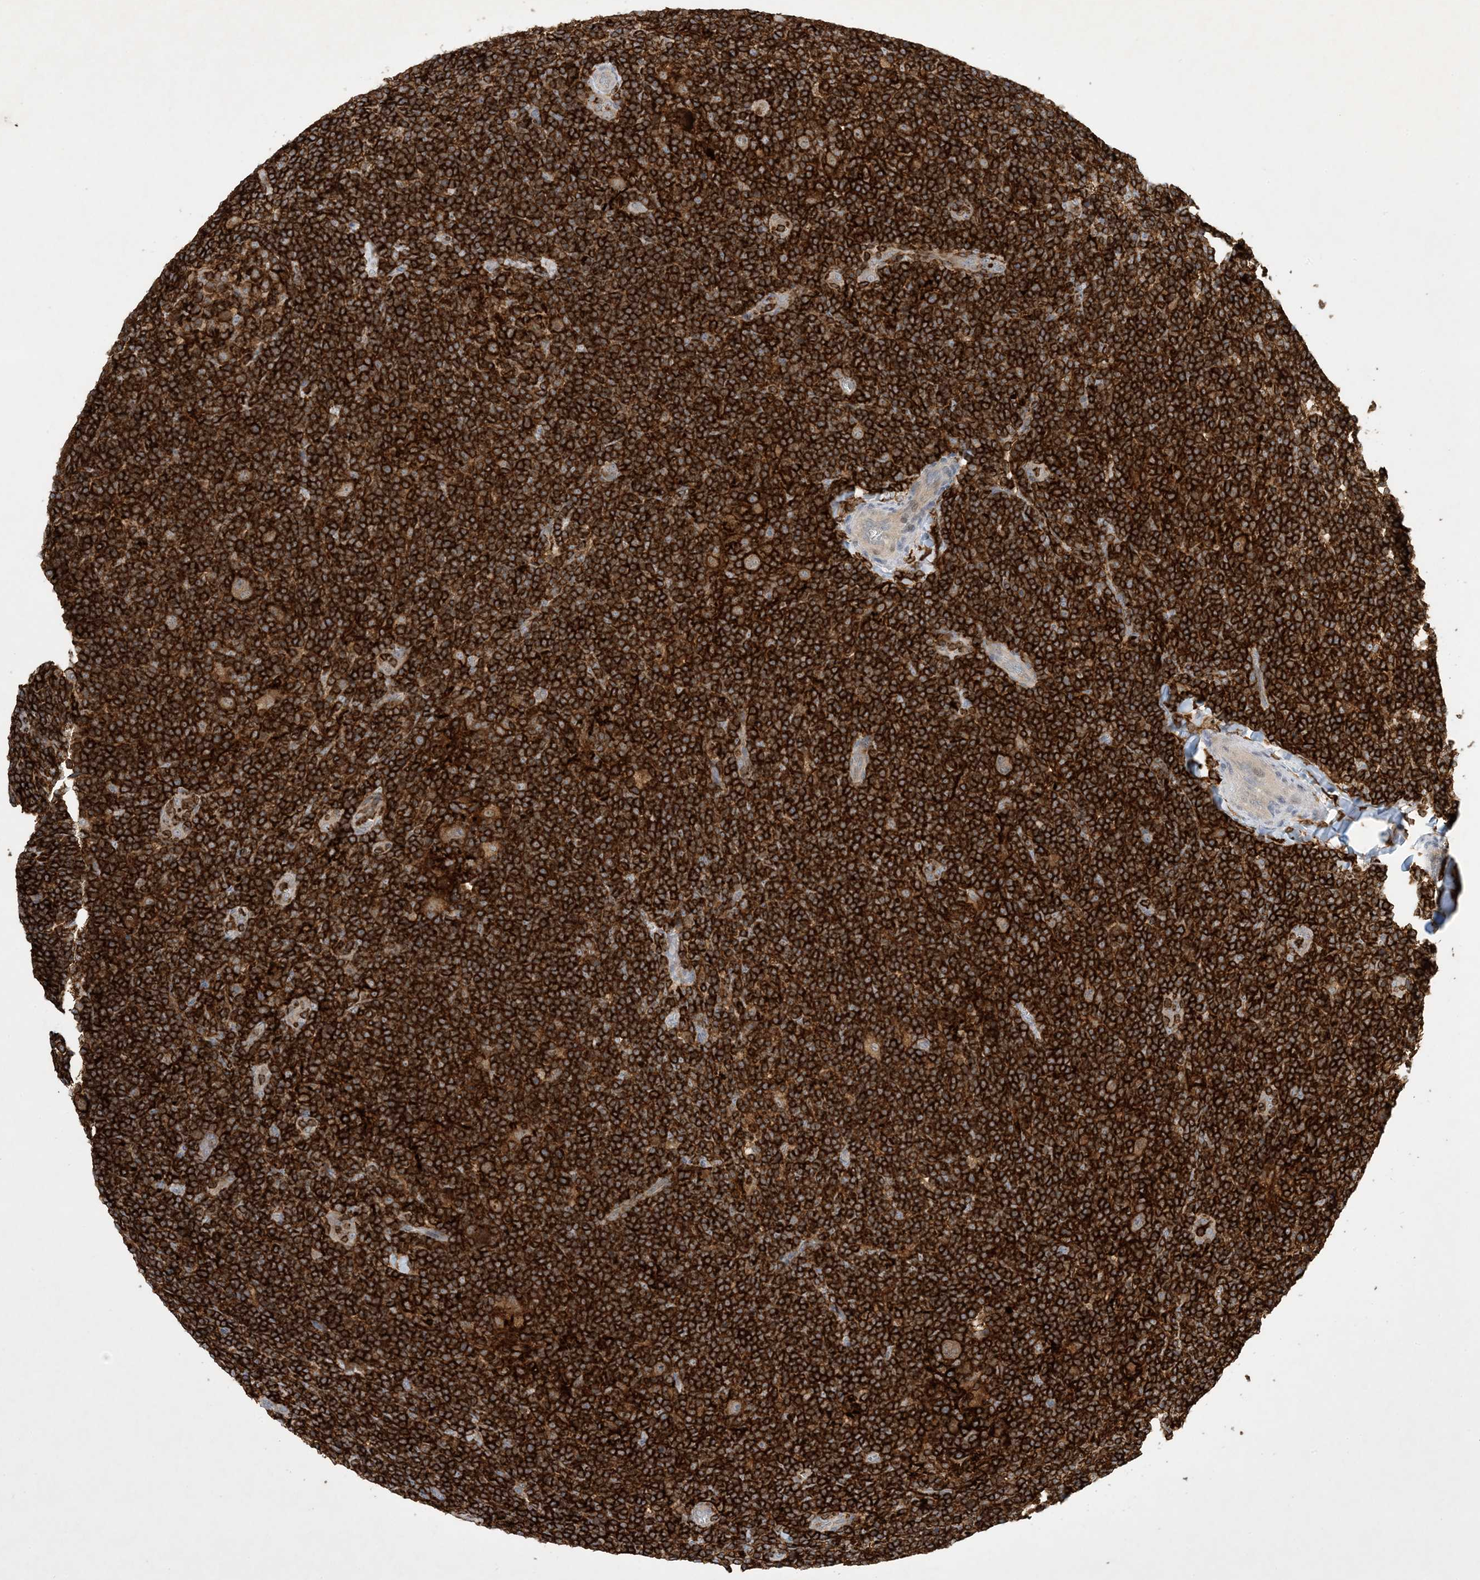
{"staining": {"intensity": "moderate", "quantity": ">75%", "location": "cytoplasmic/membranous"}, "tissue": "lymphoma", "cell_type": "Tumor cells", "image_type": "cancer", "snomed": [{"axis": "morphology", "description": "Hodgkin's disease, NOS"}, {"axis": "topography", "description": "Lymph node"}], "caption": "High-power microscopy captured an immunohistochemistry photomicrograph of lymphoma, revealing moderate cytoplasmic/membranous positivity in about >75% of tumor cells. Using DAB (3,3'-diaminobenzidine) (brown) and hematoxylin (blue) stains, captured at high magnification using brightfield microscopy.", "gene": "AK9", "patient": {"sex": "female", "age": 57}}